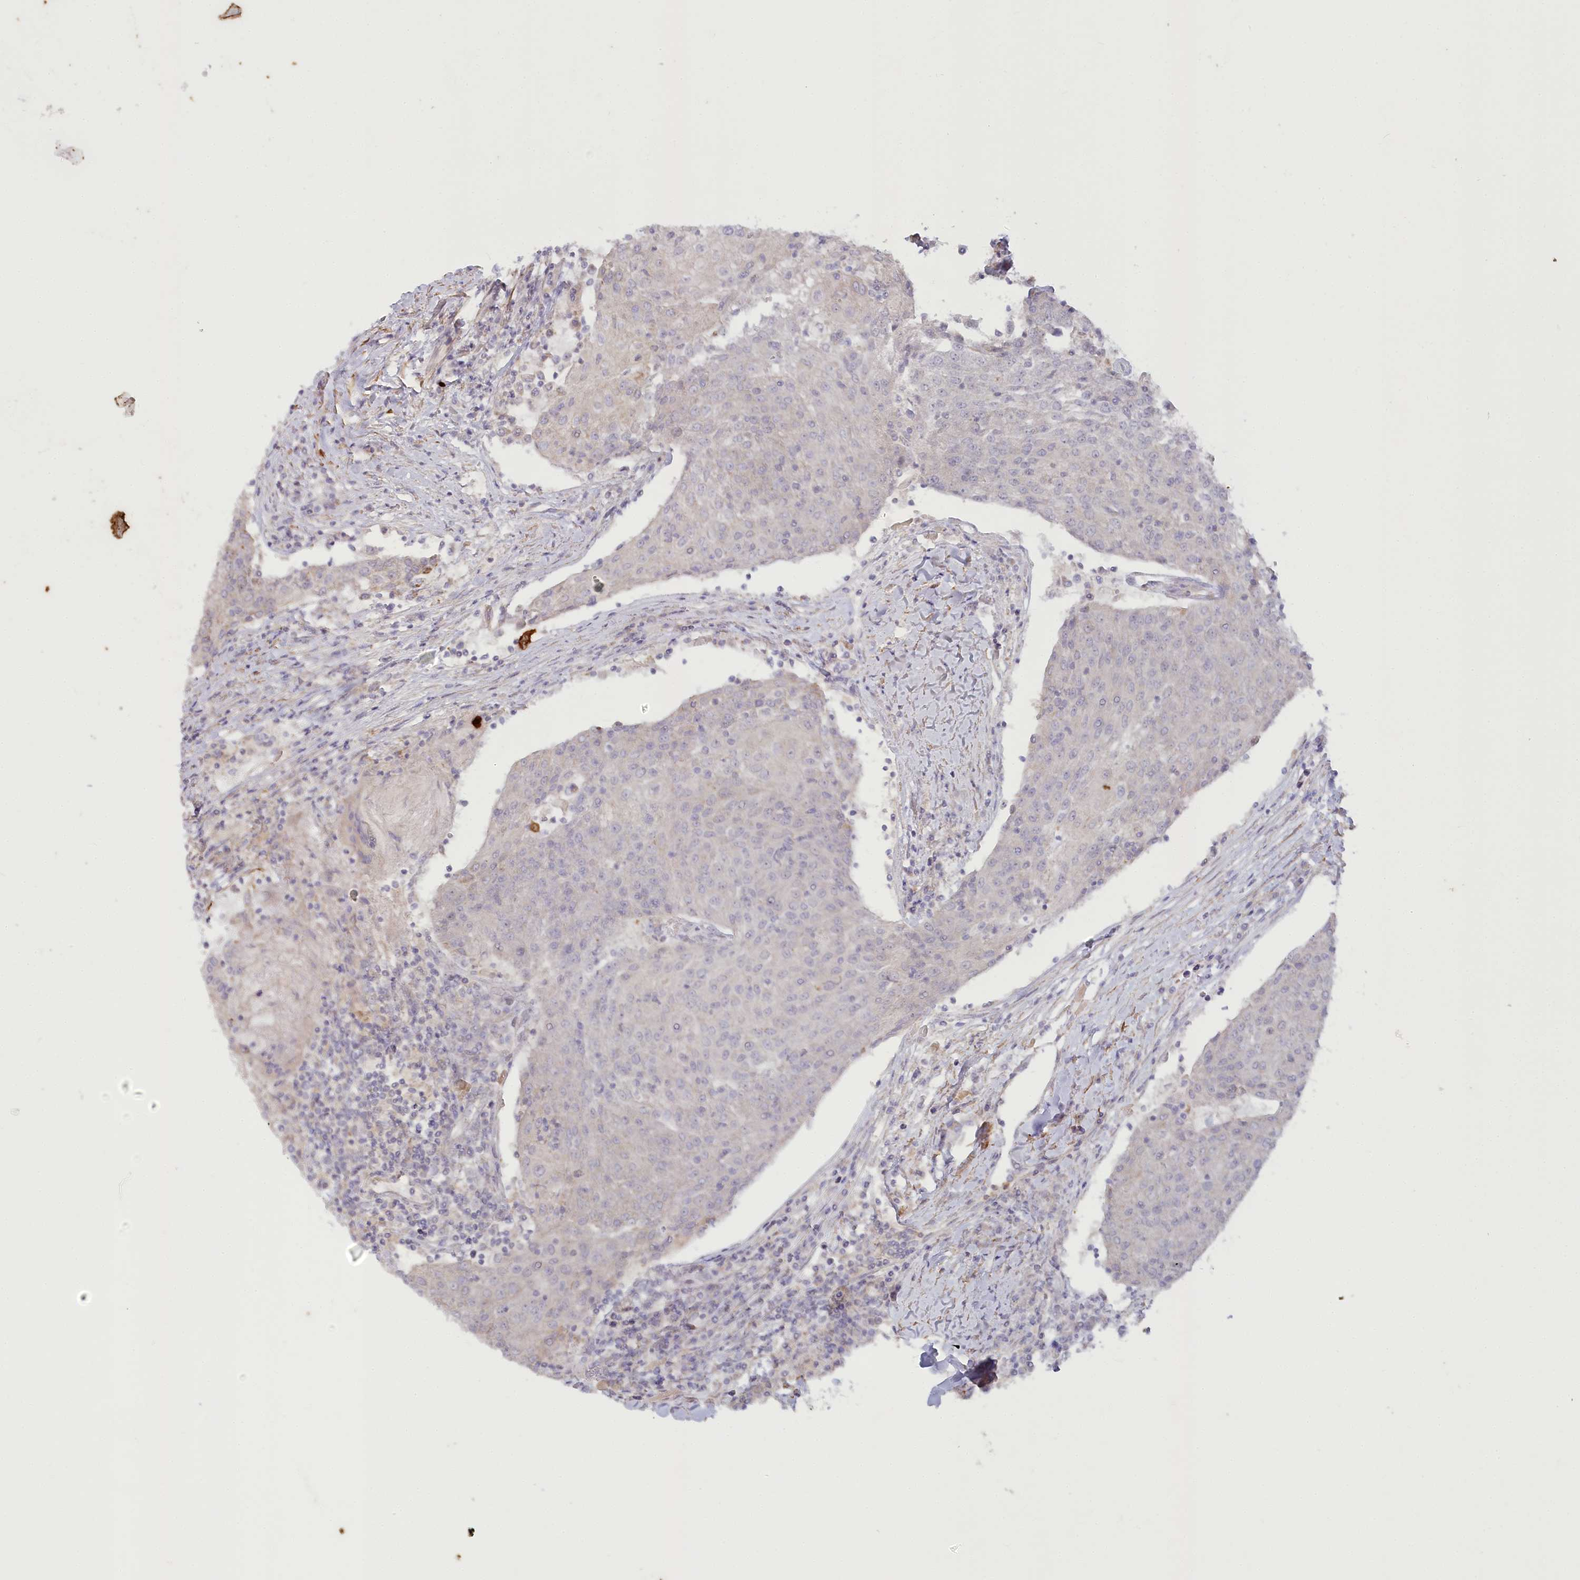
{"staining": {"intensity": "negative", "quantity": "none", "location": "none"}, "tissue": "urothelial cancer", "cell_type": "Tumor cells", "image_type": "cancer", "snomed": [{"axis": "morphology", "description": "Urothelial carcinoma, High grade"}, {"axis": "topography", "description": "Urinary bladder"}], "caption": "Immunohistochemistry of human high-grade urothelial carcinoma displays no staining in tumor cells.", "gene": "MTG1", "patient": {"sex": "female", "age": 85}}